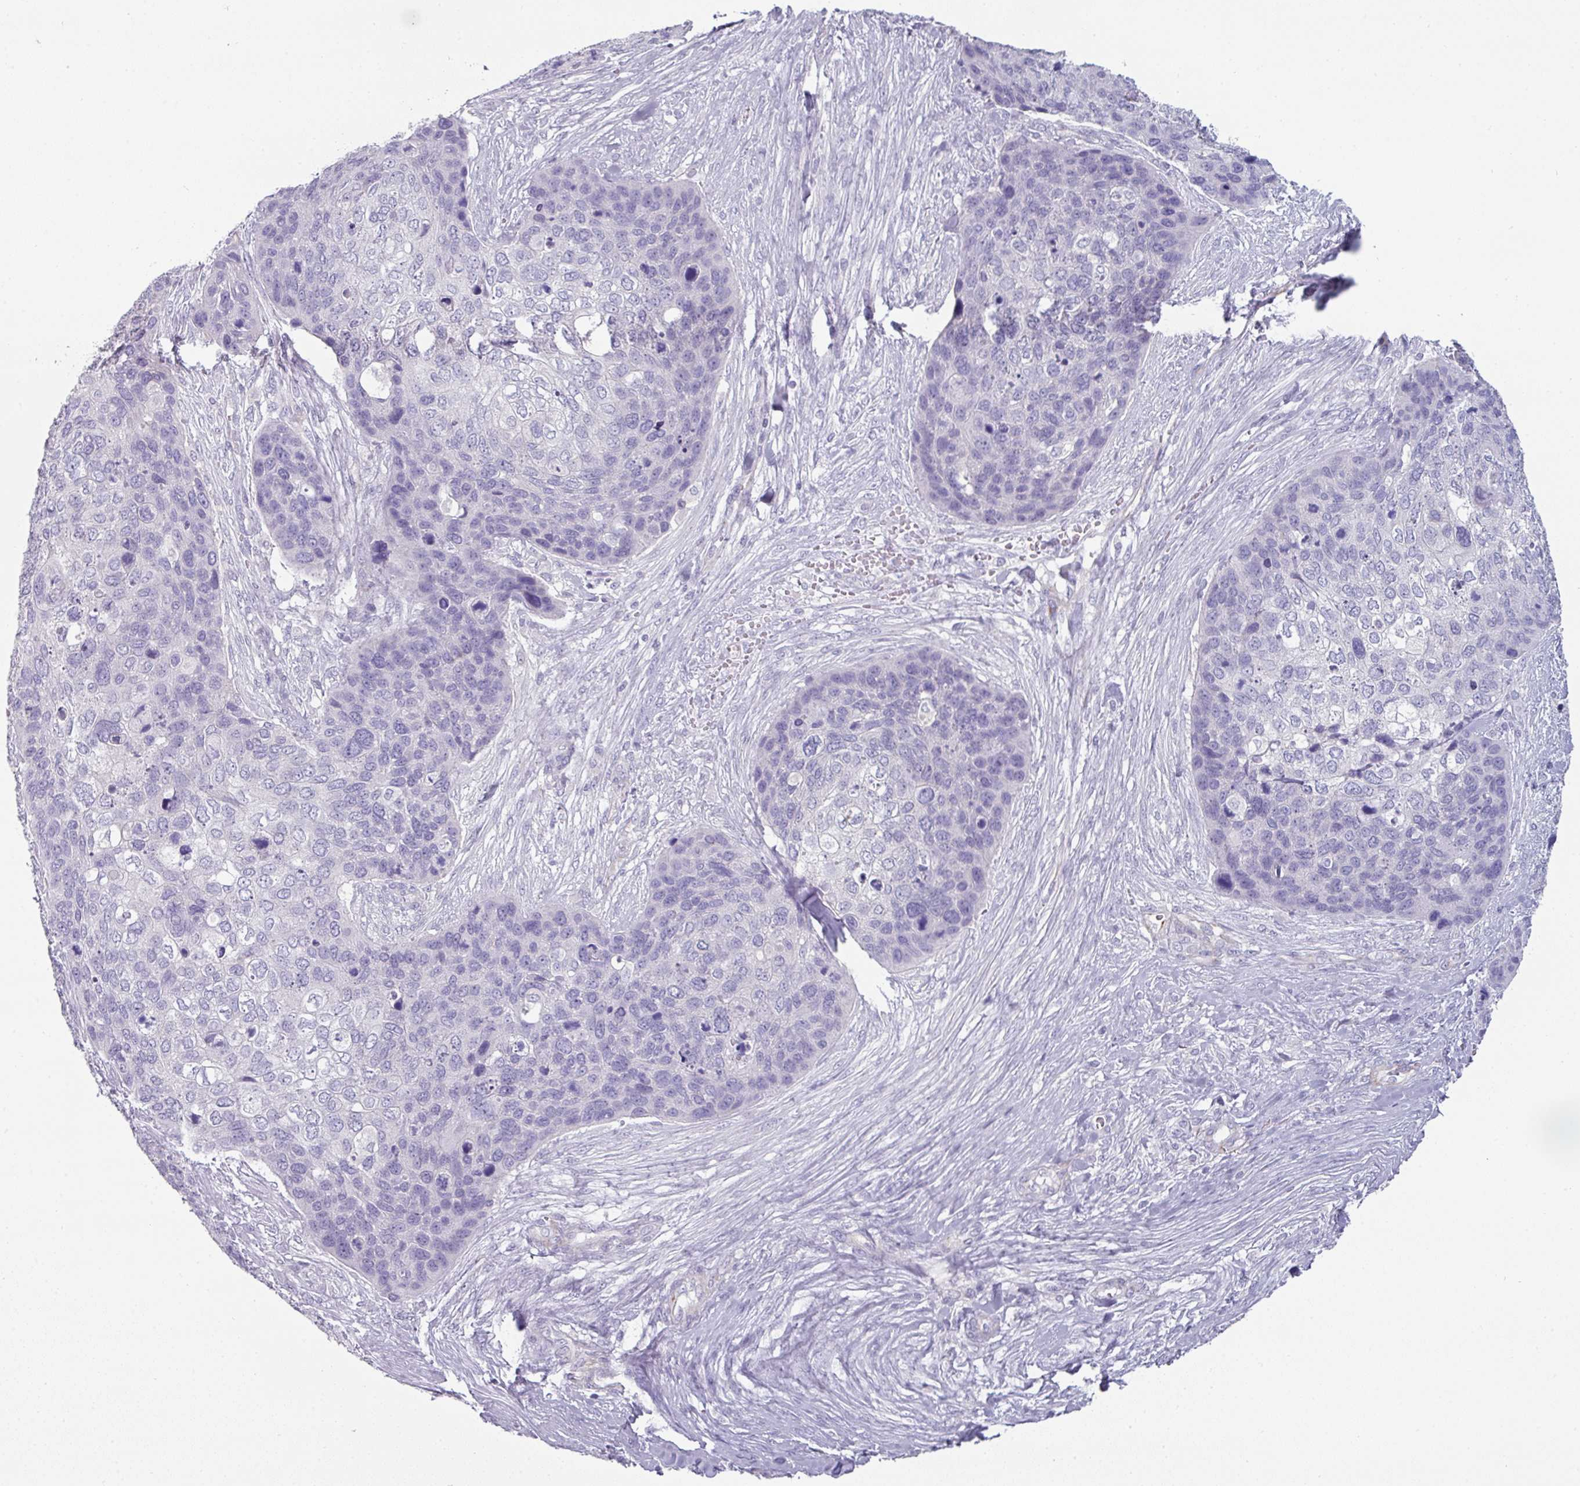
{"staining": {"intensity": "negative", "quantity": "none", "location": "none"}, "tissue": "skin cancer", "cell_type": "Tumor cells", "image_type": "cancer", "snomed": [{"axis": "morphology", "description": "Basal cell carcinoma"}, {"axis": "topography", "description": "Skin"}], "caption": "High power microscopy histopathology image of an IHC photomicrograph of basal cell carcinoma (skin), revealing no significant expression in tumor cells.", "gene": "SLC17A7", "patient": {"sex": "female", "age": 74}}